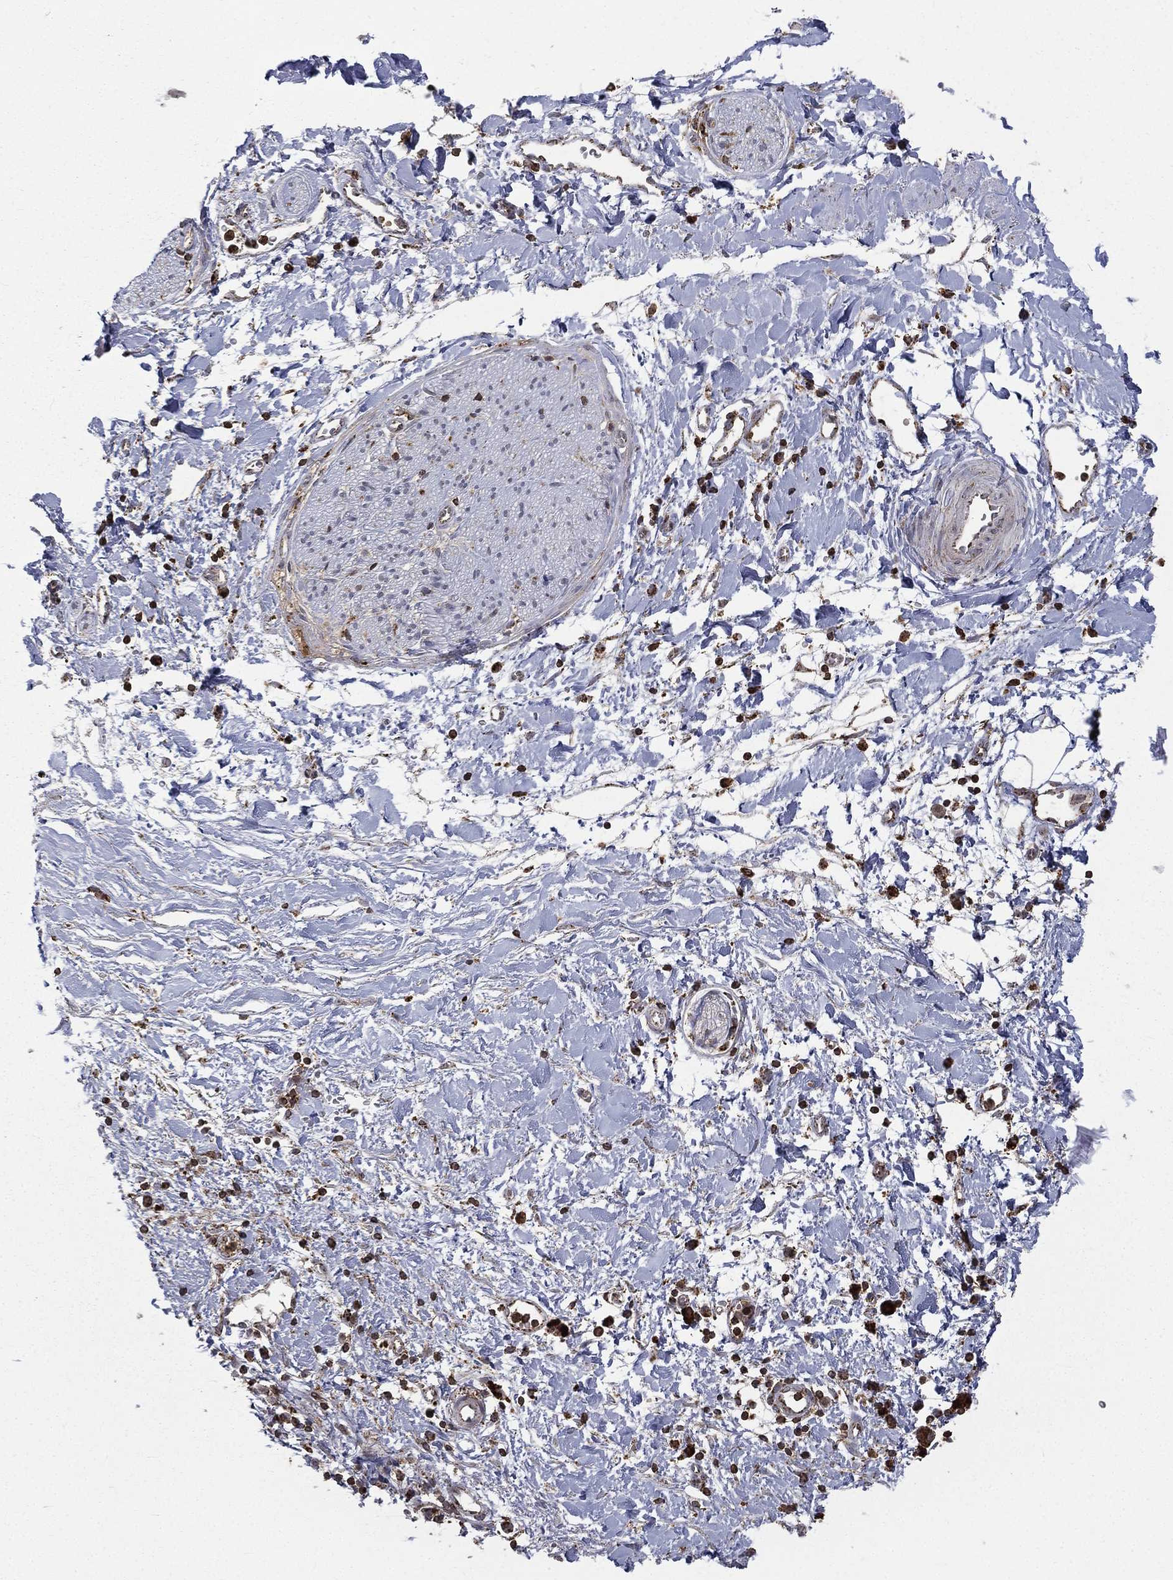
{"staining": {"intensity": "negative", "quantity": "none", "location": "none"}, "tissue": "adipose tissue", "cell_type": "Adipocytes", "image_type": "normal", "snomed": [{"axis": "morphology", "description": "Normal tissue, NOS"}, {"axis": "morphology", "description": "Adenocarcinoma, NOS"}, {"axis": "topography", "description": "Pancreas"}, {"axis": "topography", "description": "Peripheral nerve tissue"}], "caption": "DAB immunohistochemical staining of unremarkable adipose tissue exhibits no significant expression in adipocytes. The staining is performed using DAB brown chromogen with nuclei counter-stained in using hematoxylin.", "gene": "RIN3", "patient": {"sex": "male", "age": 61}}